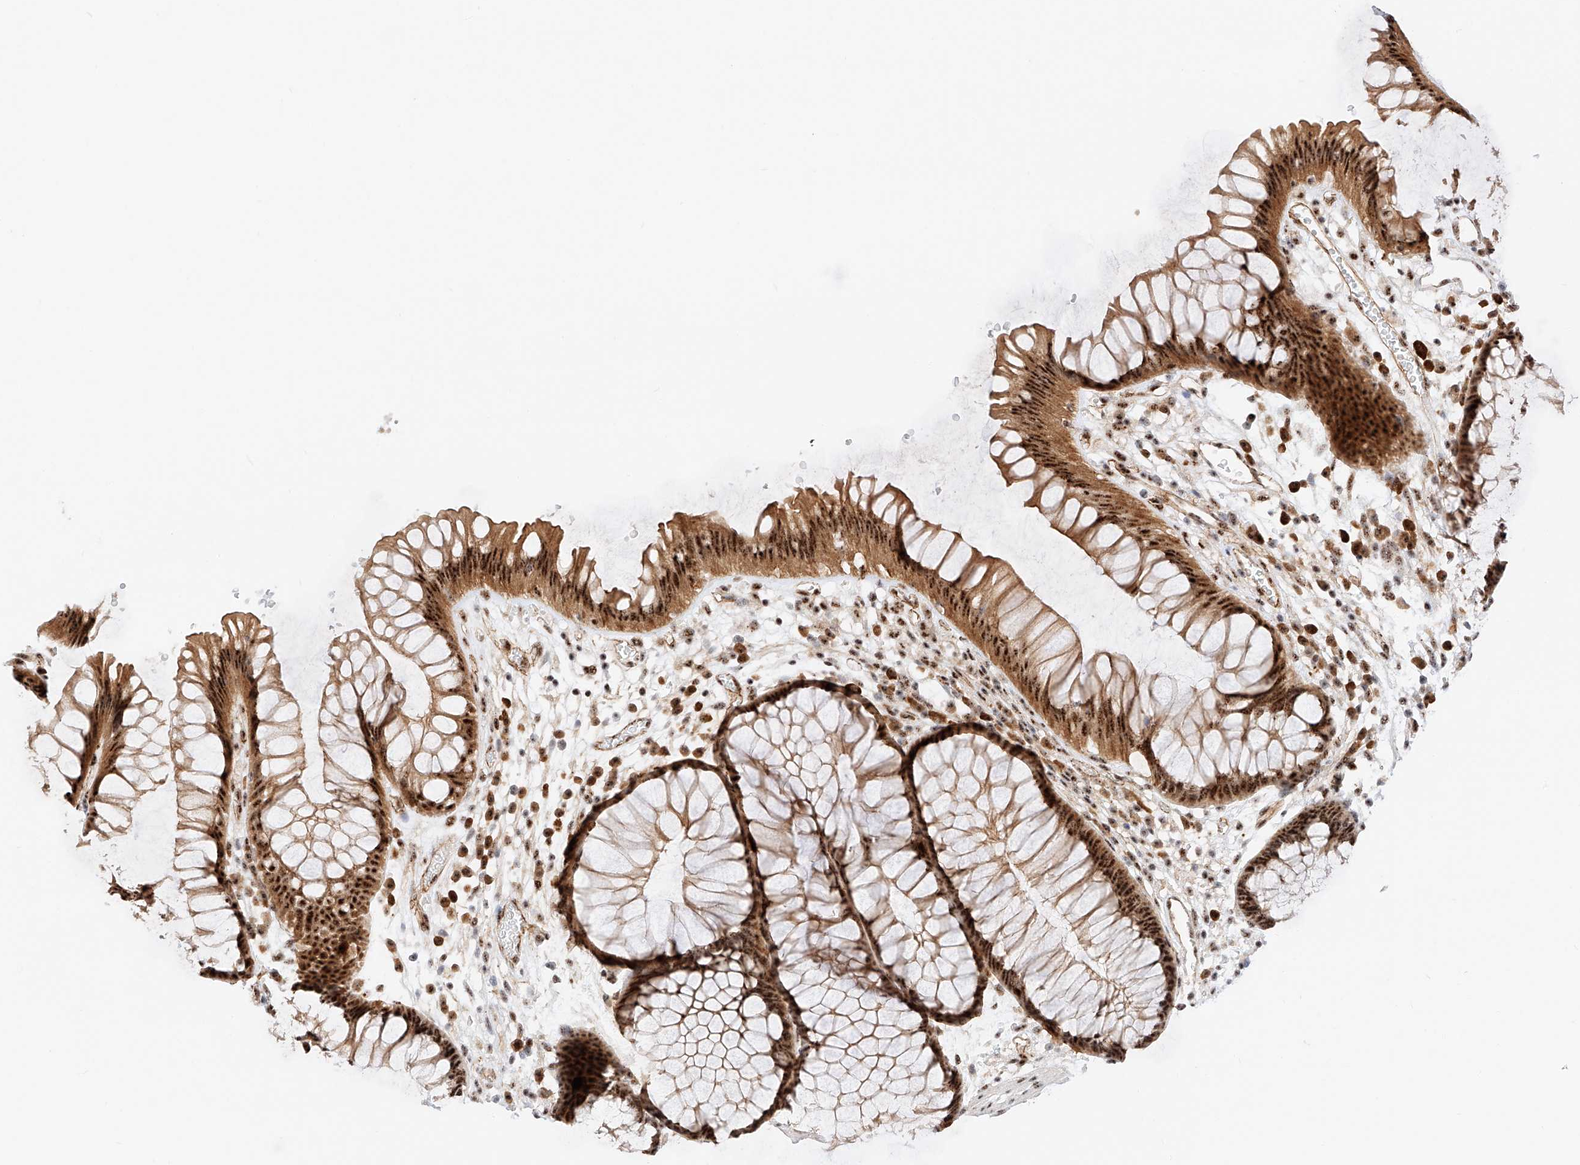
{"staining": {"intensity": "strong", "quantity": ">75%", "location": "cytoplasmic/membranous,nuclear"}, "tissue": "rectum", "cell_type": "Glandular cells", "image_type": "normal", "snomed": [{"axis": "morphology", "description": "Normal tissue, NOS"}, {"axis": "topography", "description": "Rectum"}], "caption": "Rectum was stained to show a protein in brown. There is high levels of strong cytoplasmic/membranous,nuclear positivity in about >75% of glandular cells.", "gene": "ATXN7L2", "patient": {"sex": "male", "age": 51}}